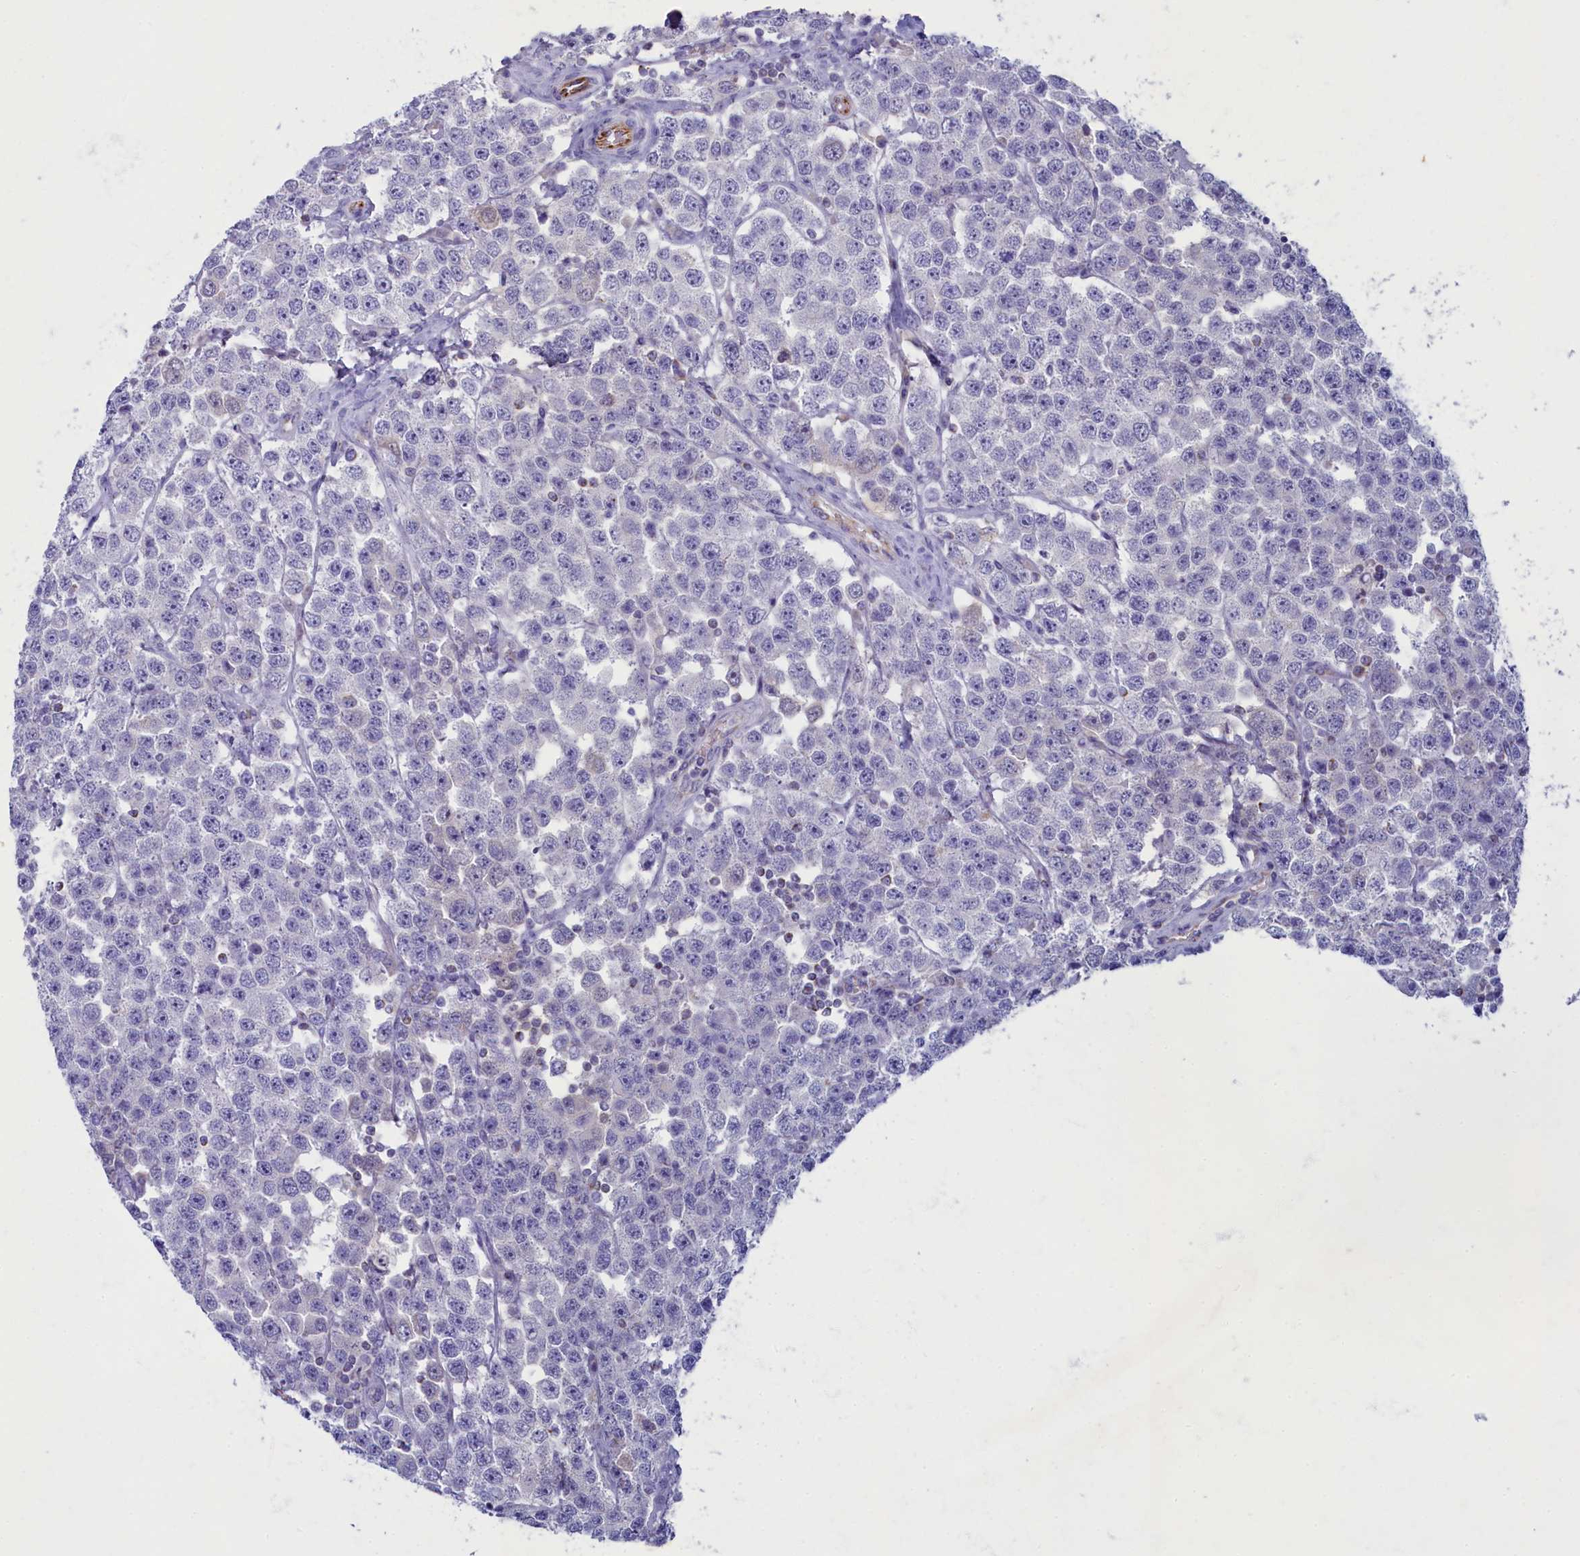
{"staining": {"intensity": "negative", "quantity": "none", "location": "none"}, "tissue": "testis cancer", "cell_type": "Tumor cells", "image_type": "cancer", "snomed": [{"axis": "morphology", "description": "Seminoma, NOS"}, {"axis": "topography", "description": "Testis"}], "caption": "DAB immunohistochemical staining of human testis seminoma displays no significant positivity in tumor cells. (DAB (3,3'-diaminobenzidine) immunohistochemistry visualized using brightfield microscopy, high magnification).", "gene": "OCIAD2", "patient": {"sex": "male", "age": 28}}